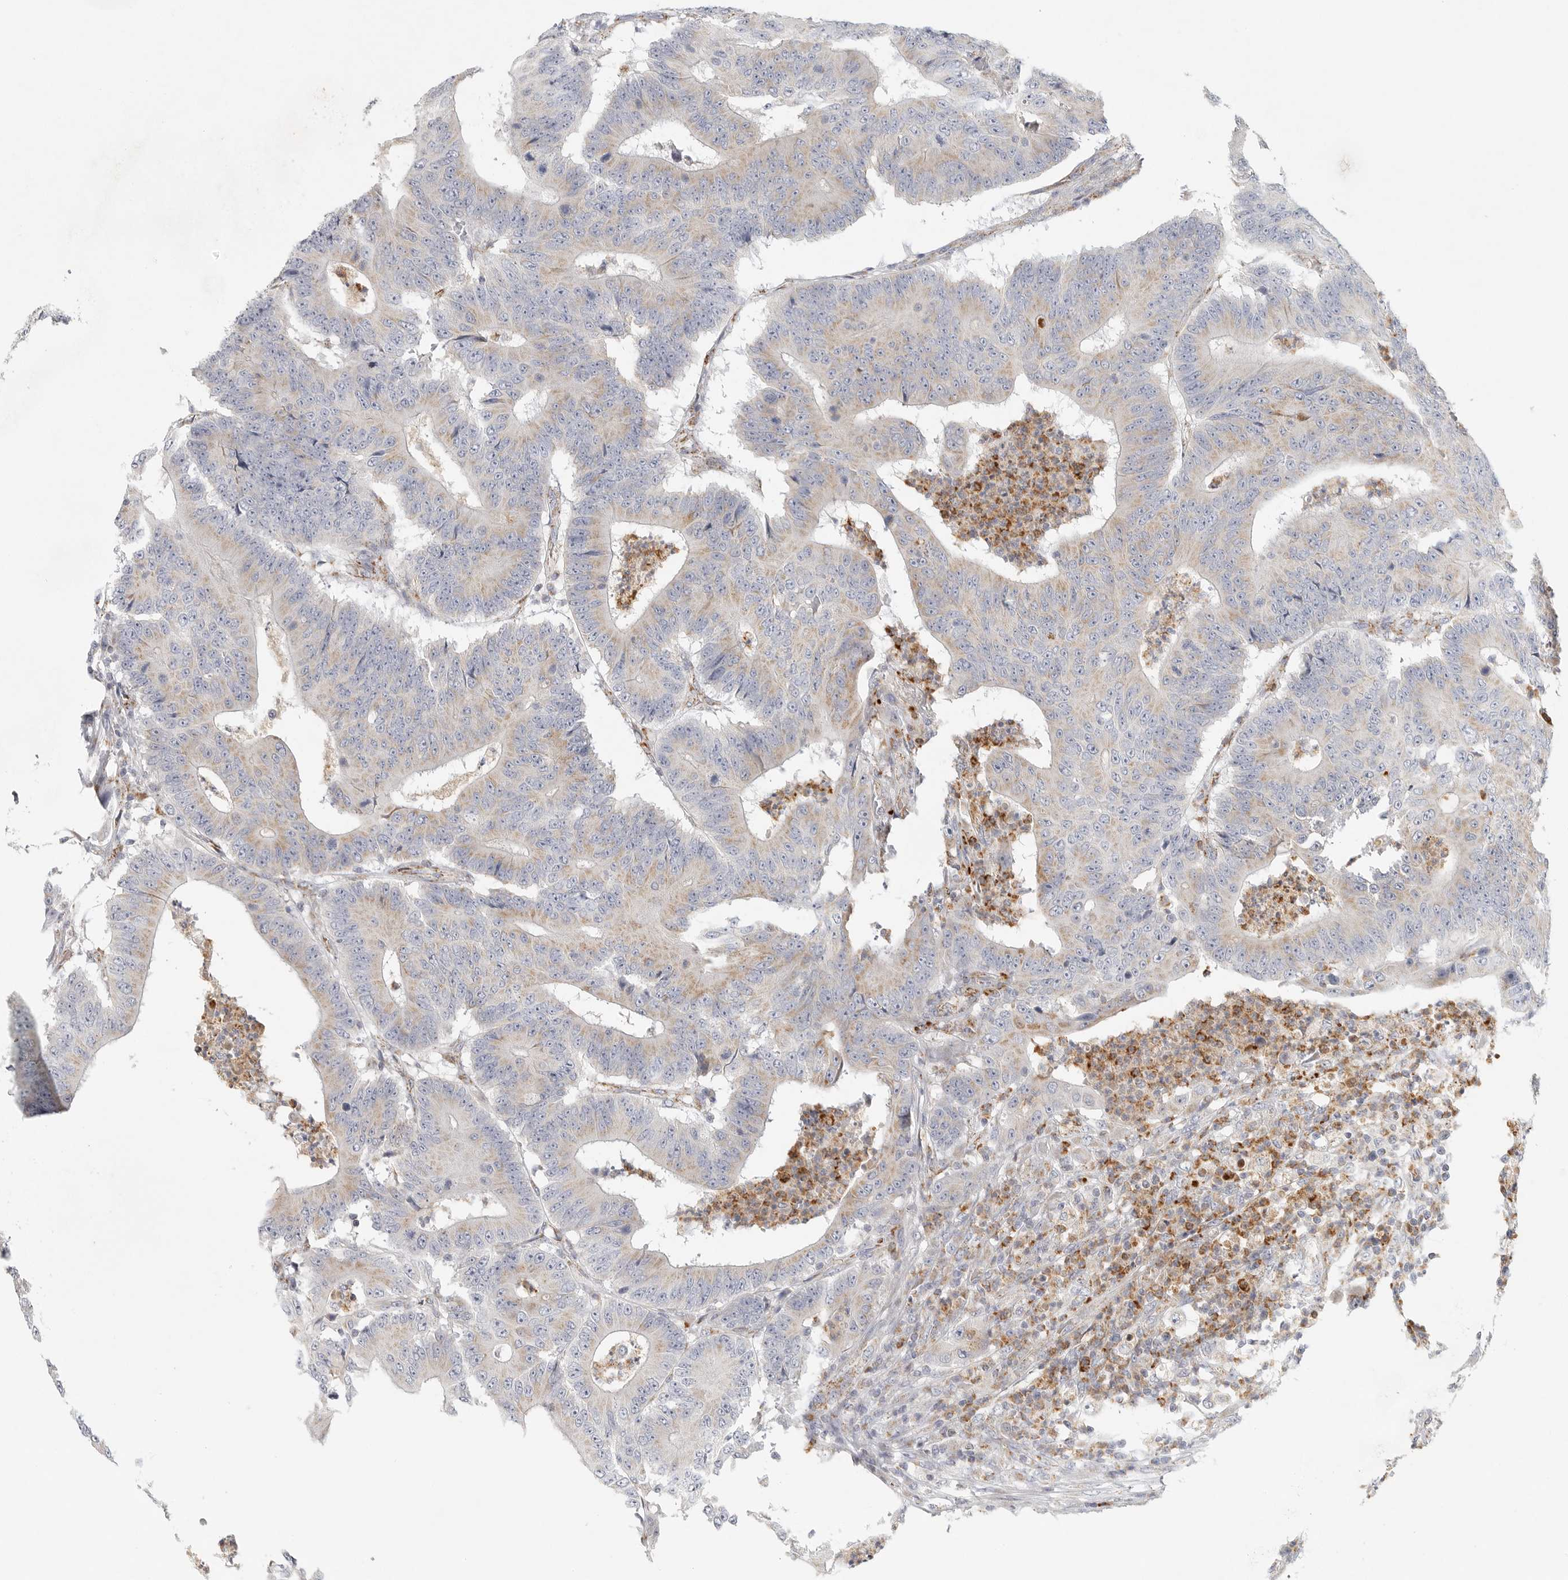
{"staining": {"intensity": "strong", "quantity": "25%-75%", "location": "cytoplasmic/membranous"}, "tissue": "colorectal cancer", "cell_type": "Tumor cells", "image_type": "cancer", "snomed": [{"axis": "morphology", "description": "Adenocarcinoma, NOS"}, {"axis": "topography", "description": "Colon"}], "caption": "A brown stain shows strong cytoplasmic/membranous positivity of a protein in human colorectal adenocarcinoma tumor cells.", "gene": "SLC25A26", "patient": {"sex": "male", "age": 83}}